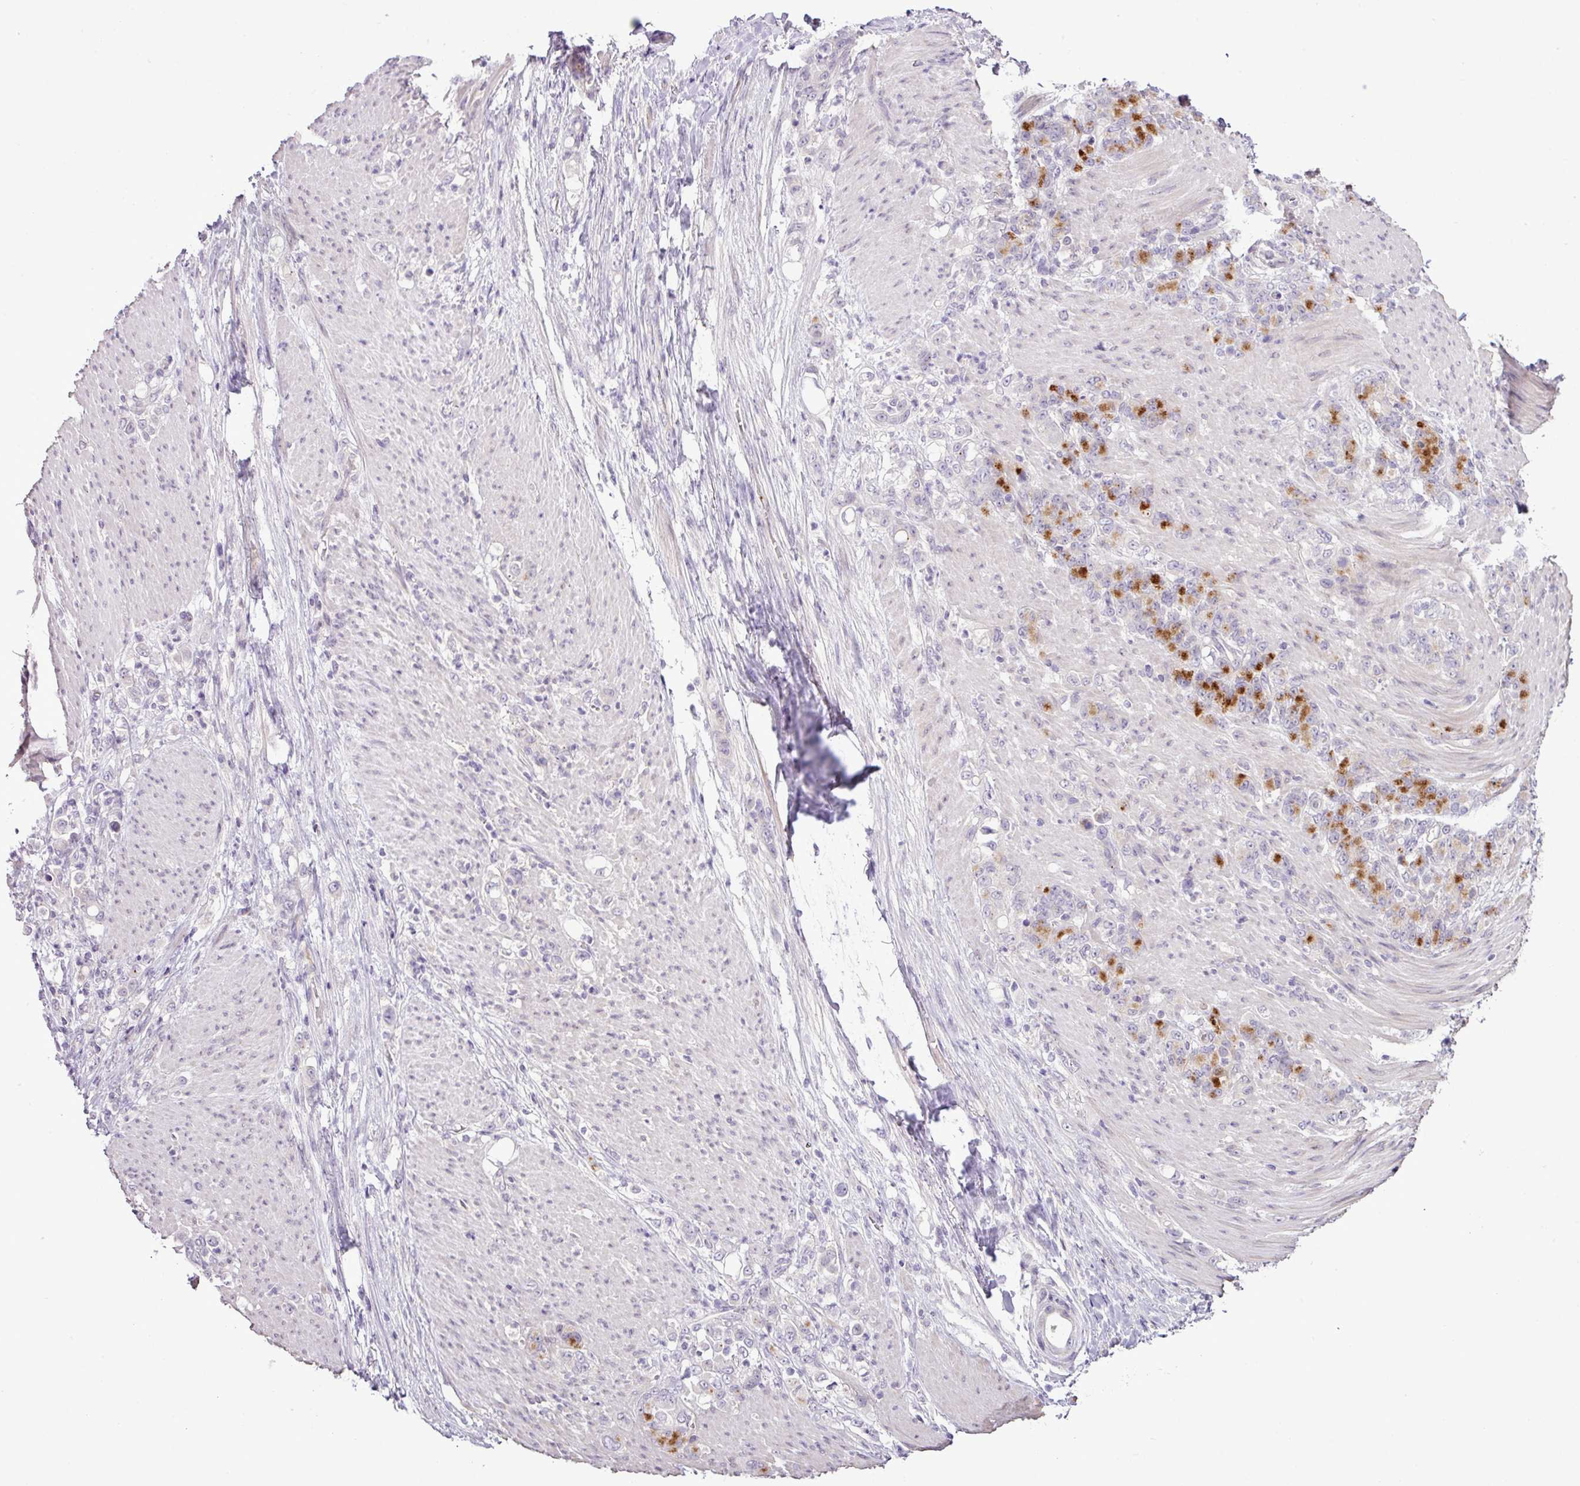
{"staining": {"intensity": "moderate", "quantity": "<25%", "location": "cytoplasmic/membranous"}, "tissue": "stomach cancer", "cell_type": "Tumor cells", "image_type": "cancer", "snomed": [{"axis": "morphology", "description": "Adenocarcinoma, NOS"}, {"axis": "topography", "description": "Stomach"}], "caption": "Moderate cytoplasmic/membranous expression is seen in approximately <25% of tumor cells in stomach cancer.", "gene": "DNAJB13", "patient": {"sex": "female", "age": 79}}